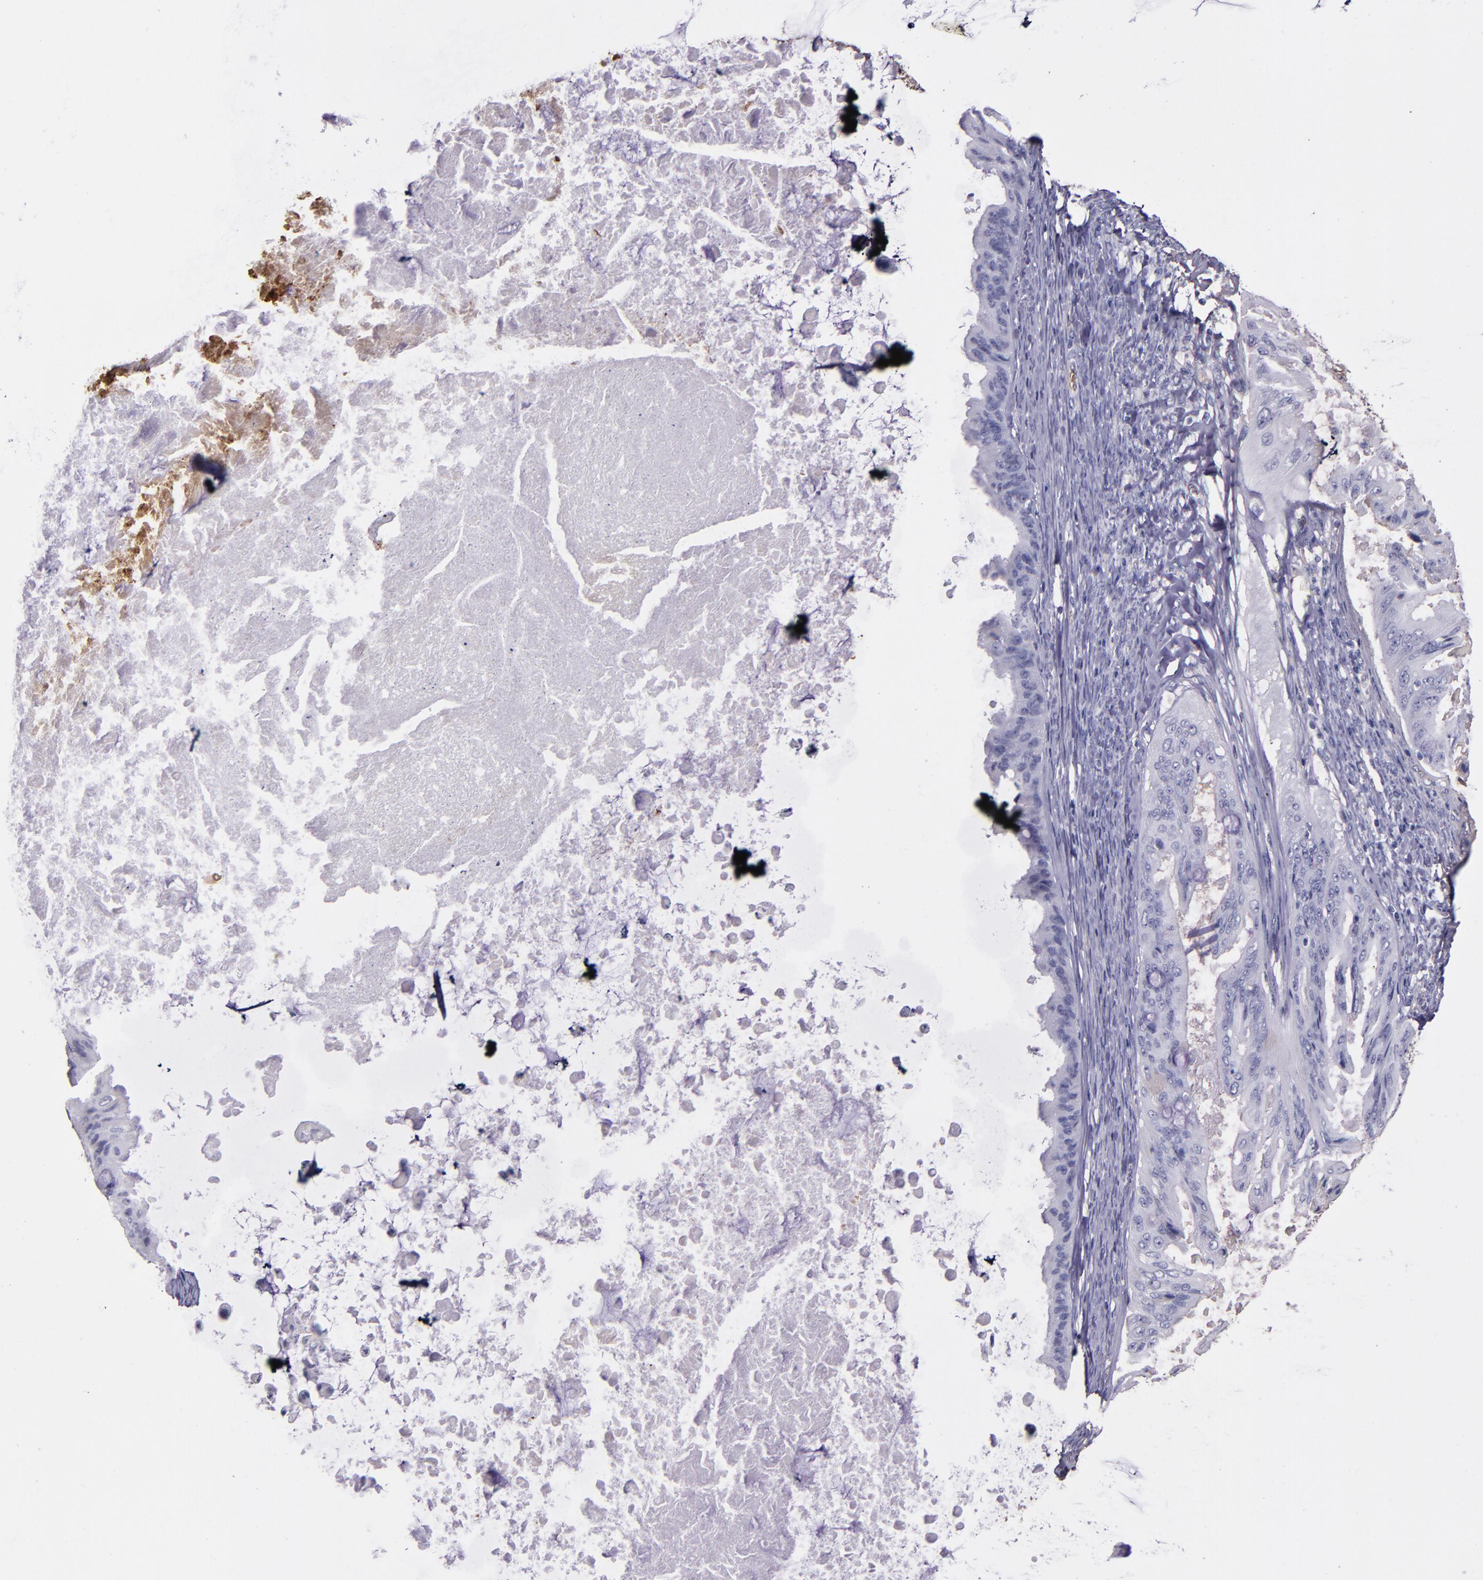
{"staining": {"intensity": "negative", "quantity": "none", "location": "none"}, "tissue": "ovarian cancer", "cell_type": "Tumor cells", "image_type": "cancer", "snomed": [{"axis": "morphology", "description": "Cystadenocarcinoma, mucinous, NOS"}, {"axis": "topography", "description": "Ovary"}], "caption": "Ovarian cancer was stained to show a protein in brown. There is no significant expression in tumor cells.", "gene": "A2M", "patient": {"sex": "female", "age": 37}}